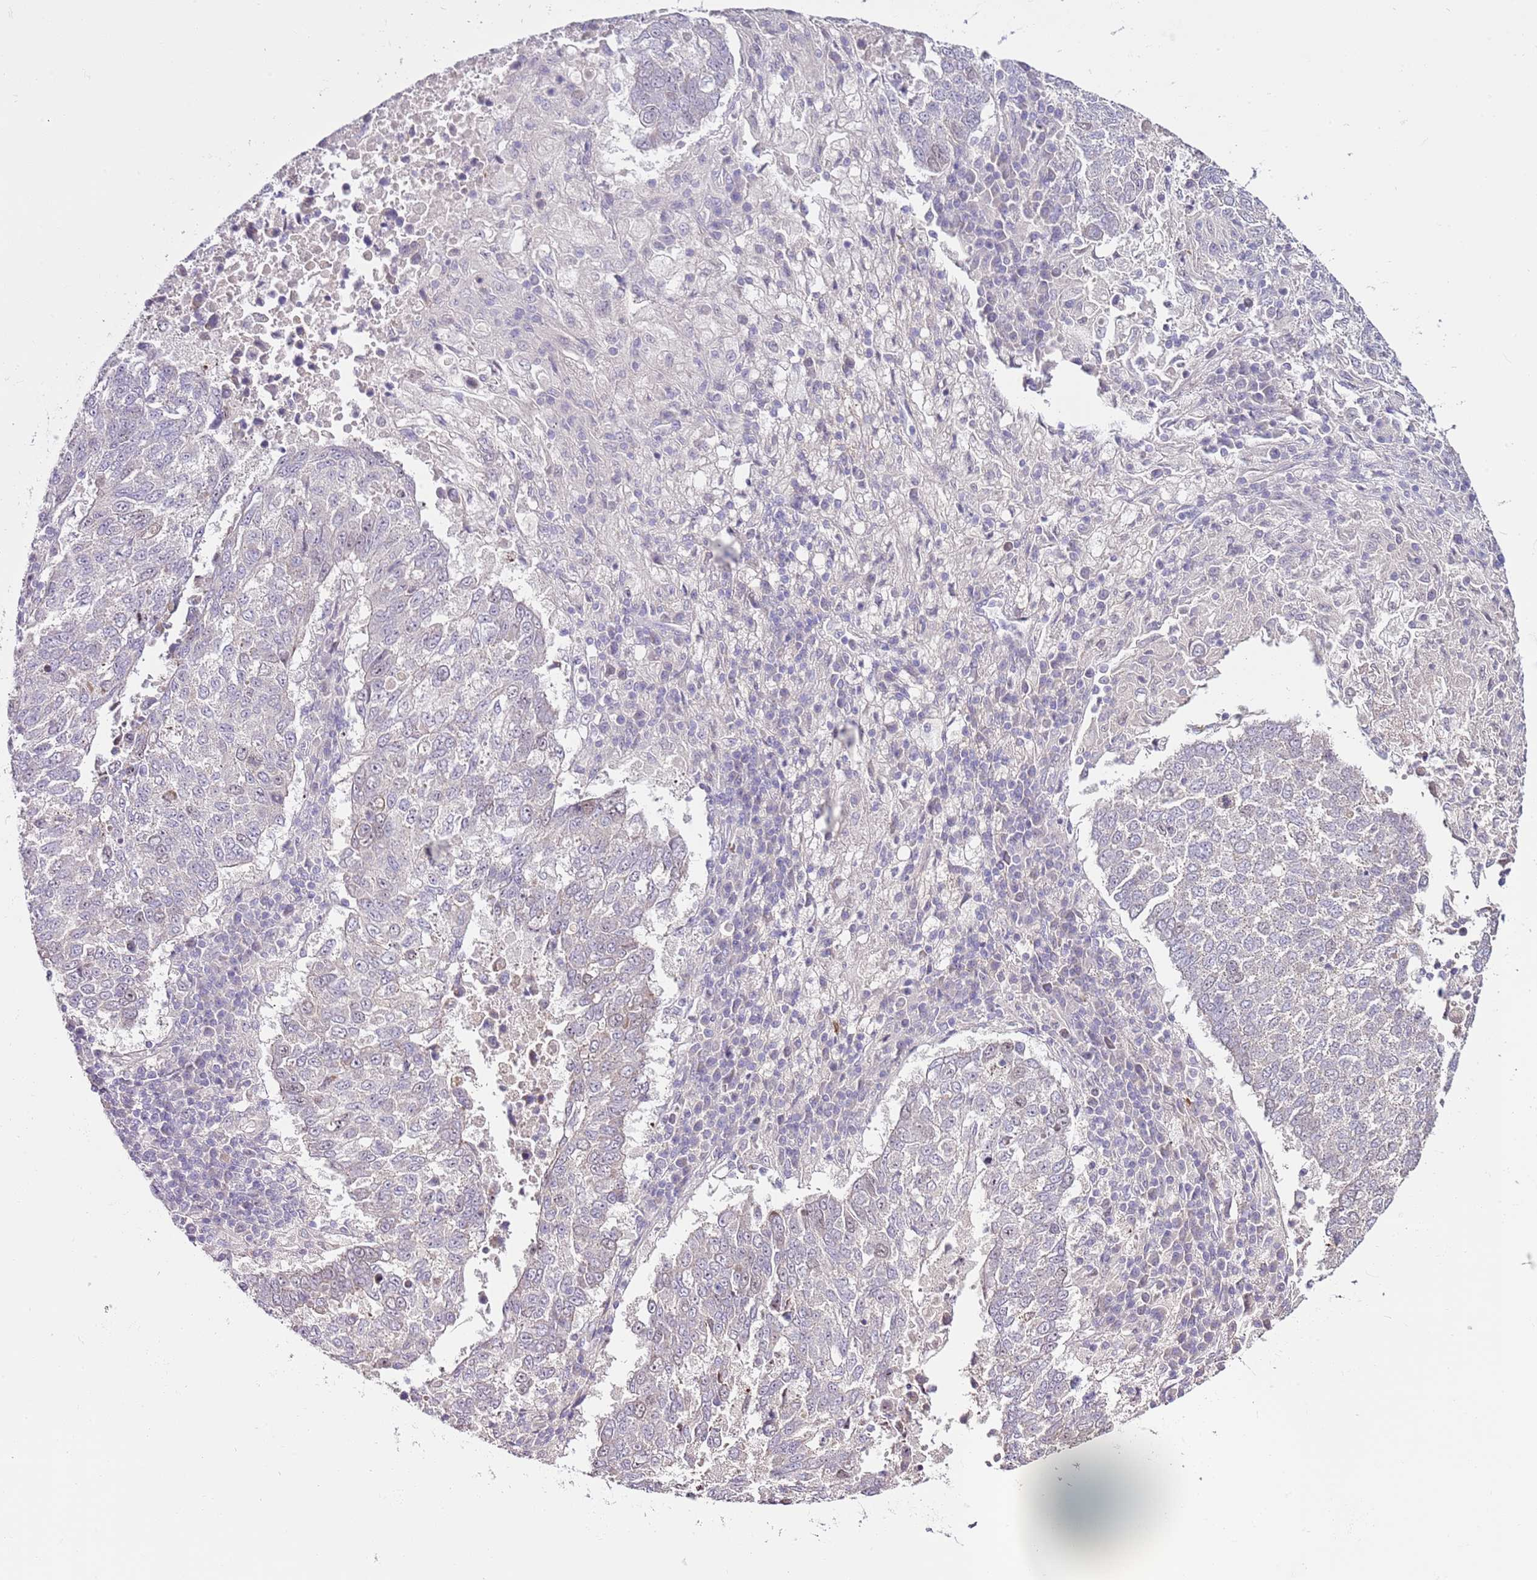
{"staining": {"intensity": "negative", "quantity": "none", "location": "none"}, "tissue": "lung cancer", "cell_type": "Tumor cells", "image_type": "cancer", "snomed": [{"axis": "morphology", "description": "Squamous cell carcinoma, NOS"}, {"axis": "topography", "description": "Lung"}], "caption": "A histopathology image of lung squamous cell carcinoma stained for a protein shows no brown staining in tumor cells.", "gene": "FBRSL1", "patient": {"sex": "male", "age": 73}}